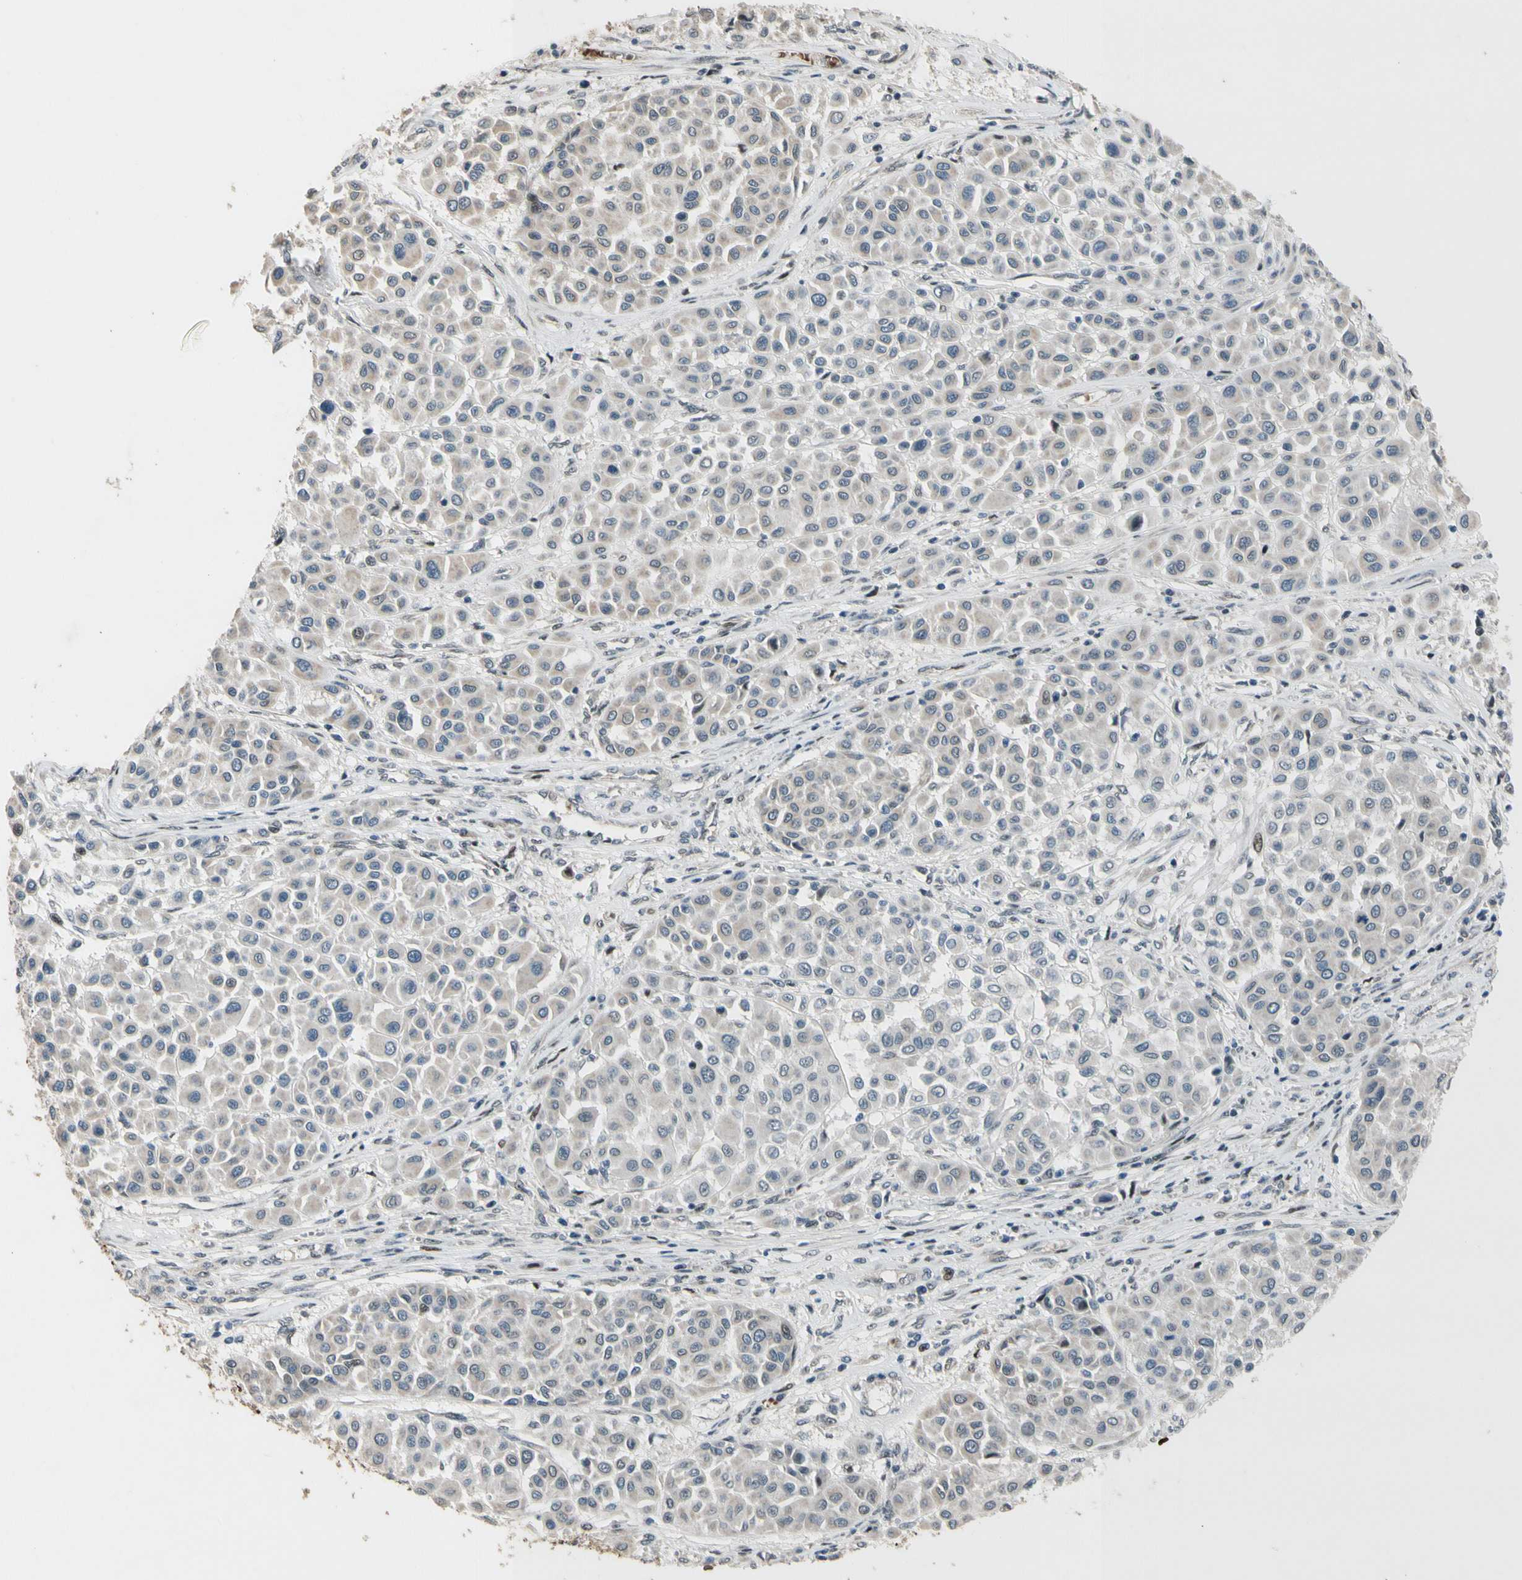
{"staining": {"intensity": "negative", "quantity": "none", "location": "none"}, "tissue": "melanoma", "cell_type": "Tumor cells", "image_type": "cancer", "snomed": [{"axis": "morphology", "description": "Malignant melanoma, Metastatic site"}, {"axis": "topography", "description": "Soft tissue"}], "caption": "Human melanoma stained for a protein using IHC demonstrates no staining in tumor cells.", "gene": "ZNF184", "patient": {"sex": "male", "age": 41}}